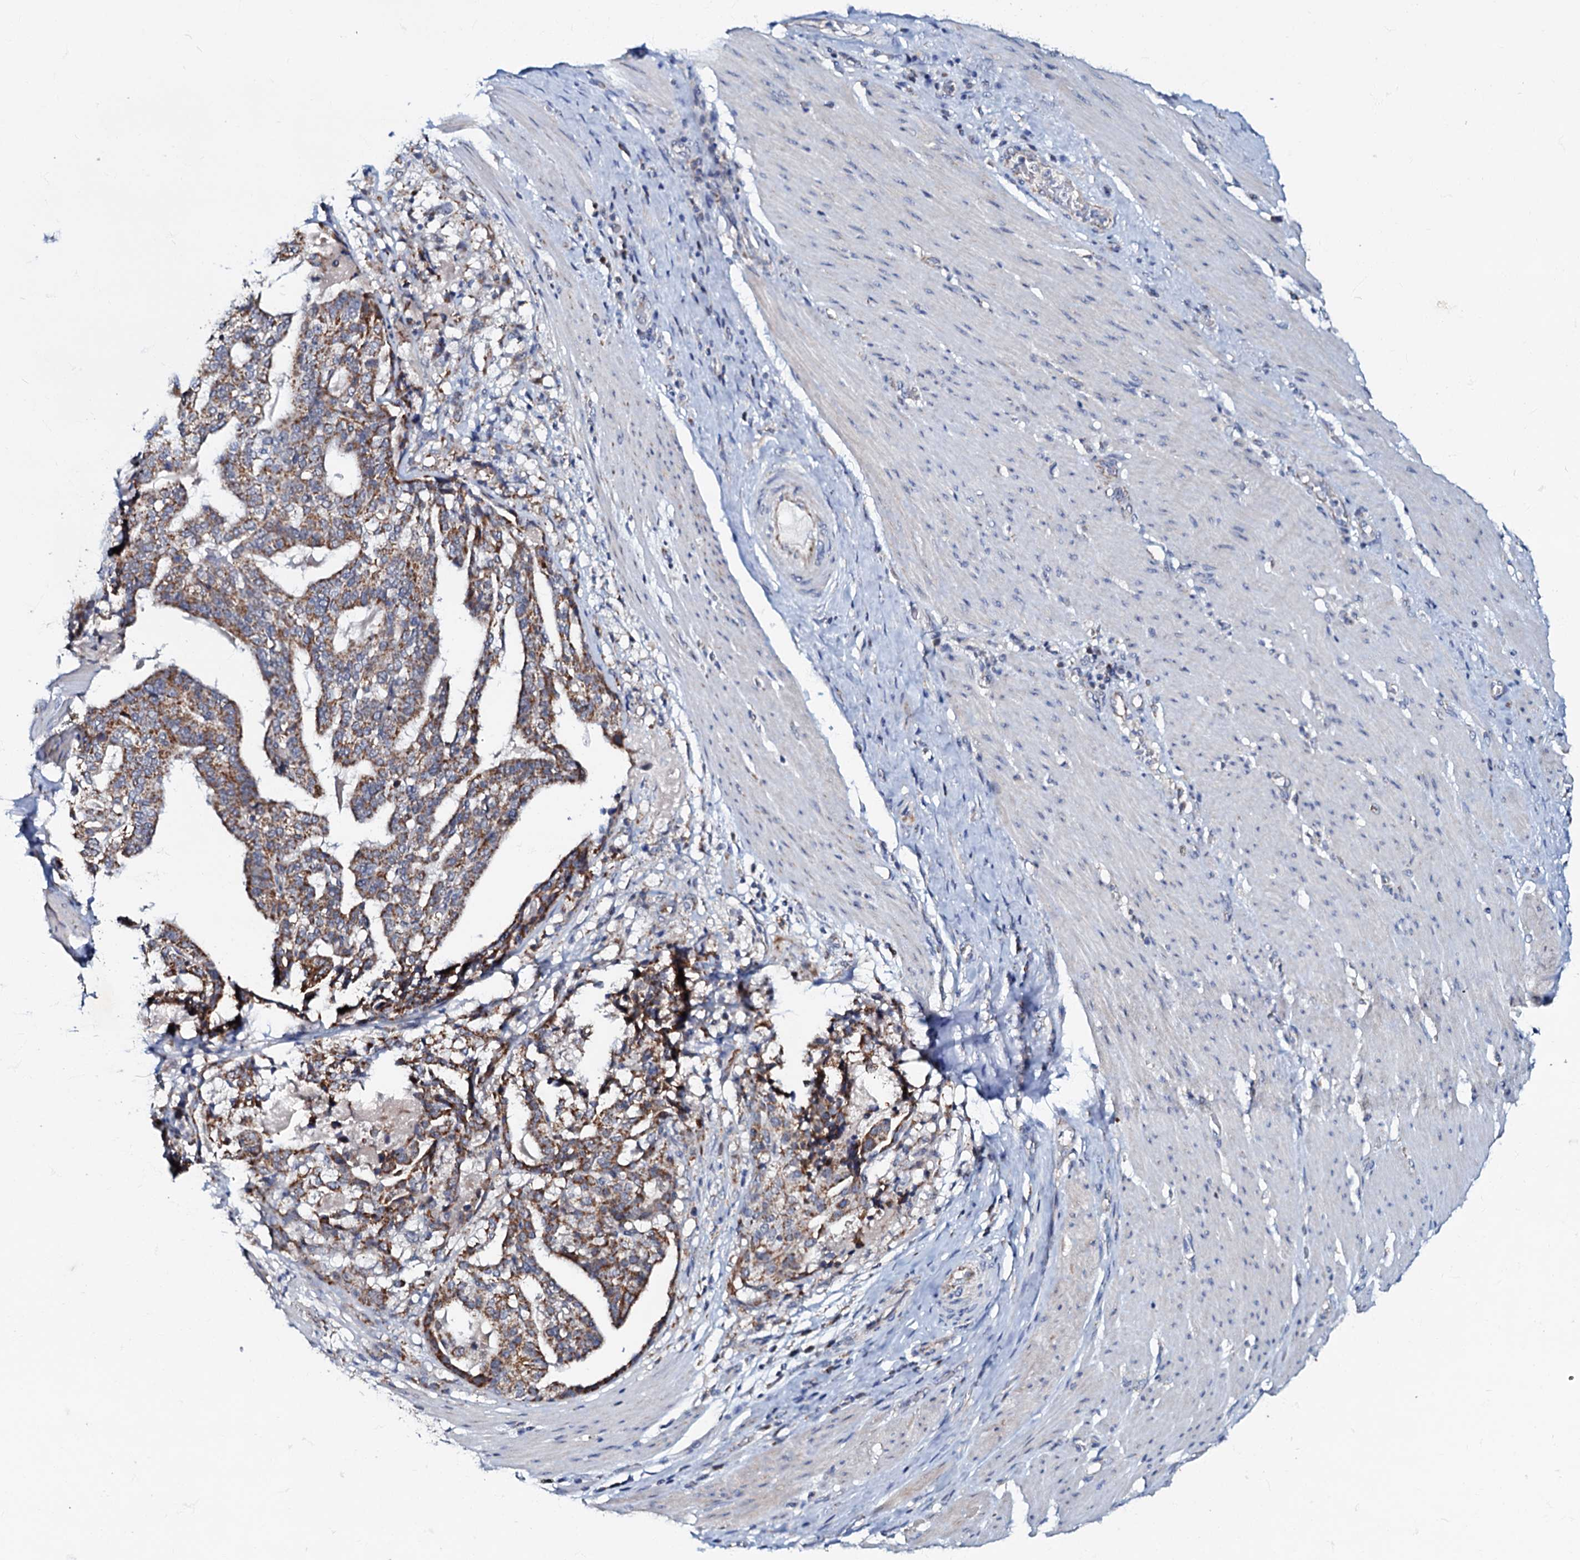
{"staining": {"intensity": "moderate", "quantity": ">75%", "location": "cytoplasmic/membranous"}, "tissue": "stomach cancer", "cell_type": "Tumor cells", "image_type": "cancer", "snomed": [{"axis": "morphology", "description": "Adenocarcinoma, NOS"}, {"axis": "topography", "description": "Stomach"}], "caption": "Protein analysis of stomach cancer tissue exhibits moderate cytoplasmic/membranous staining in approximately >75% of tumor cells.", "gene": "MRPL51", "patient": {"sex": "male", "age": 48}}